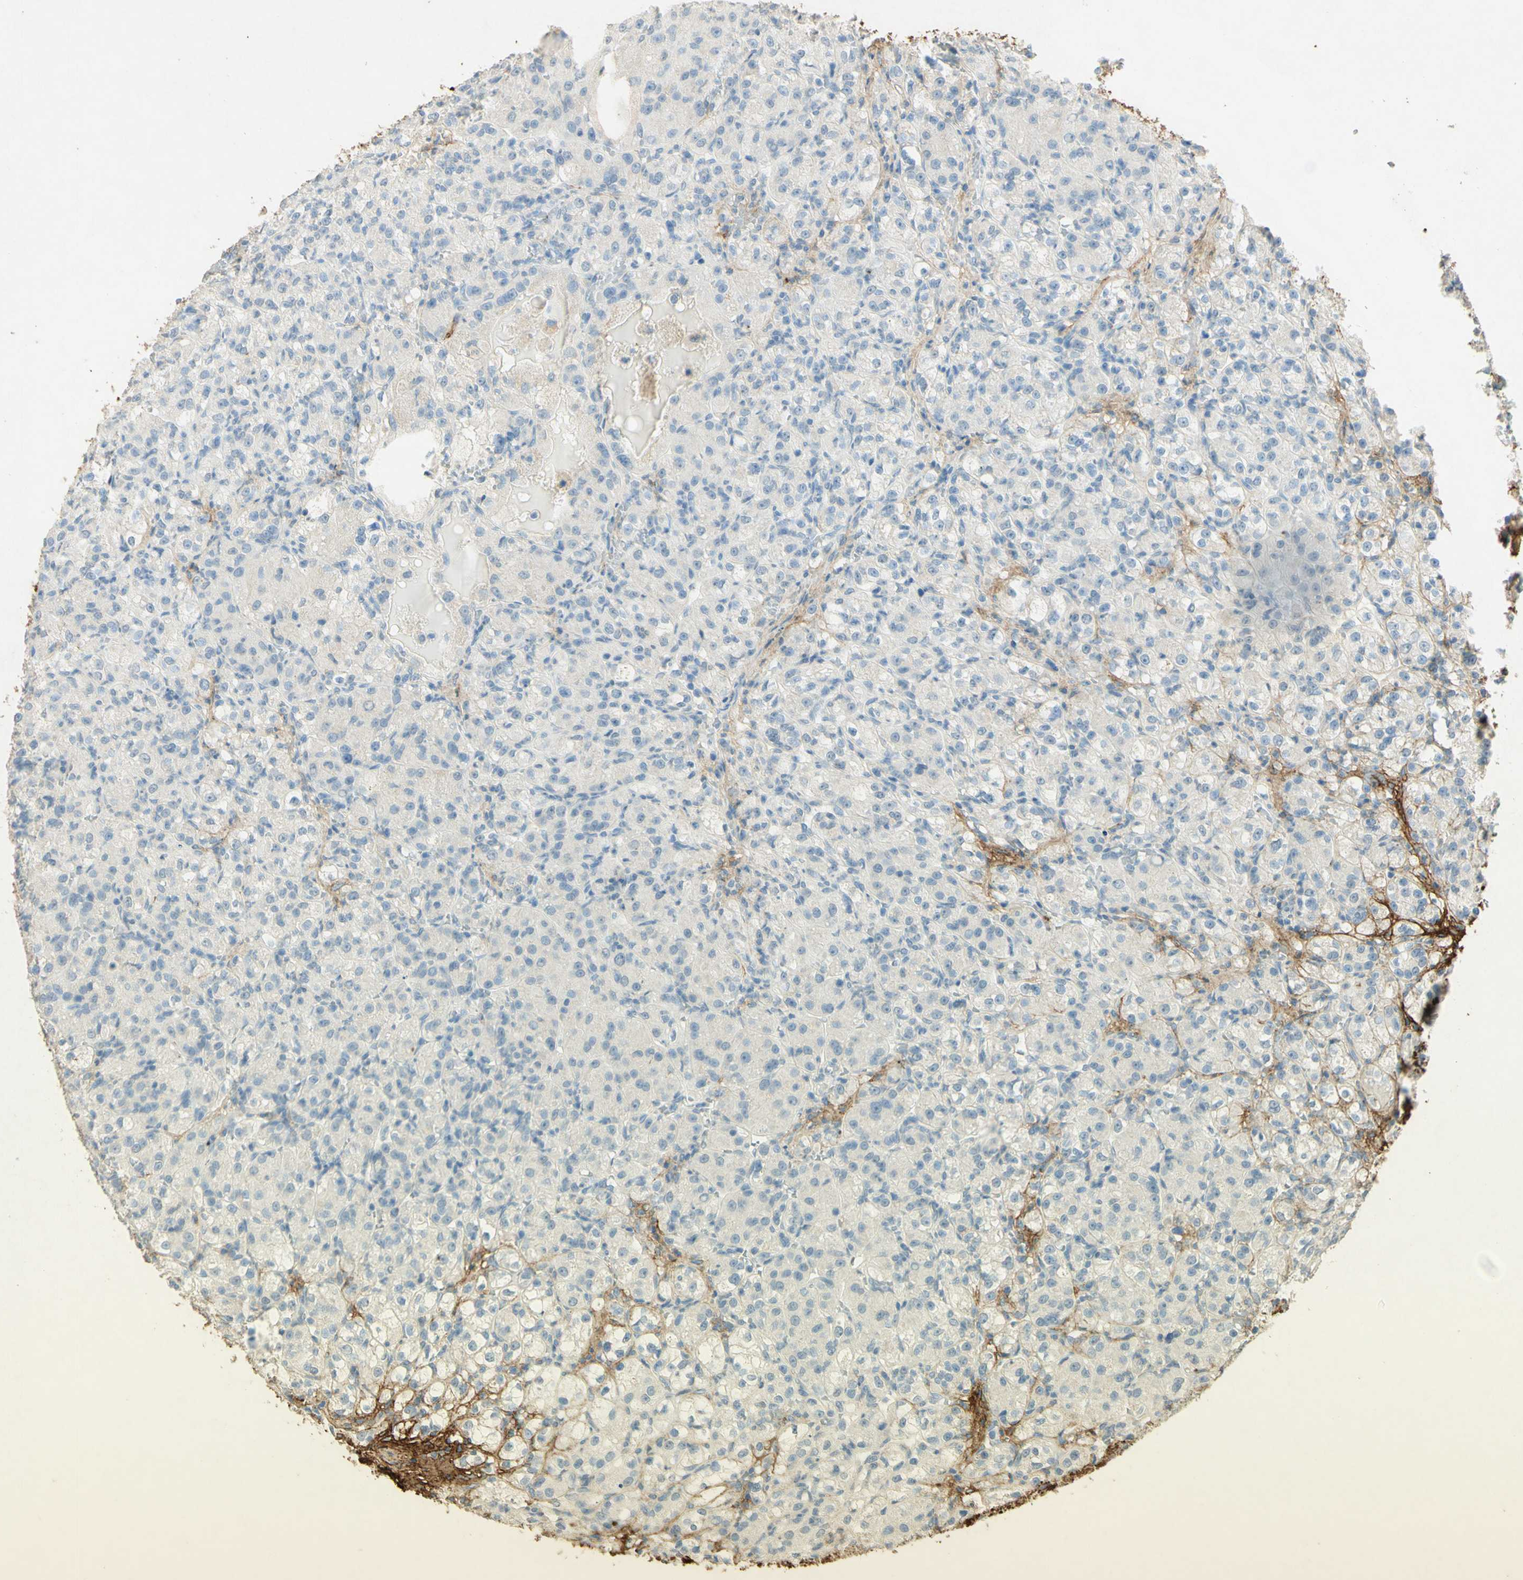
{"staining": {"intensity": "negative", "quantity": "none", "location": "none"}, "tissue": "renal cancer", "cell_type": "Tumor cells", "image_type": "cancer", "snomed": [{"axis": "morphology", "description": "Adenocarcinoma, NOS"}, {"axis": "topography", "description": "Kidney"}], "caption": "This histopathology image is of renal cancer stained with IHC to label a protein in brown with the nuclei are counter-stained blue. There is no positivity in tumor cells. (DAB immunohistochemistry with hematoxylin counter stain).", "gene": "TNN", "patient": {"sex": "male", "age": 61}}